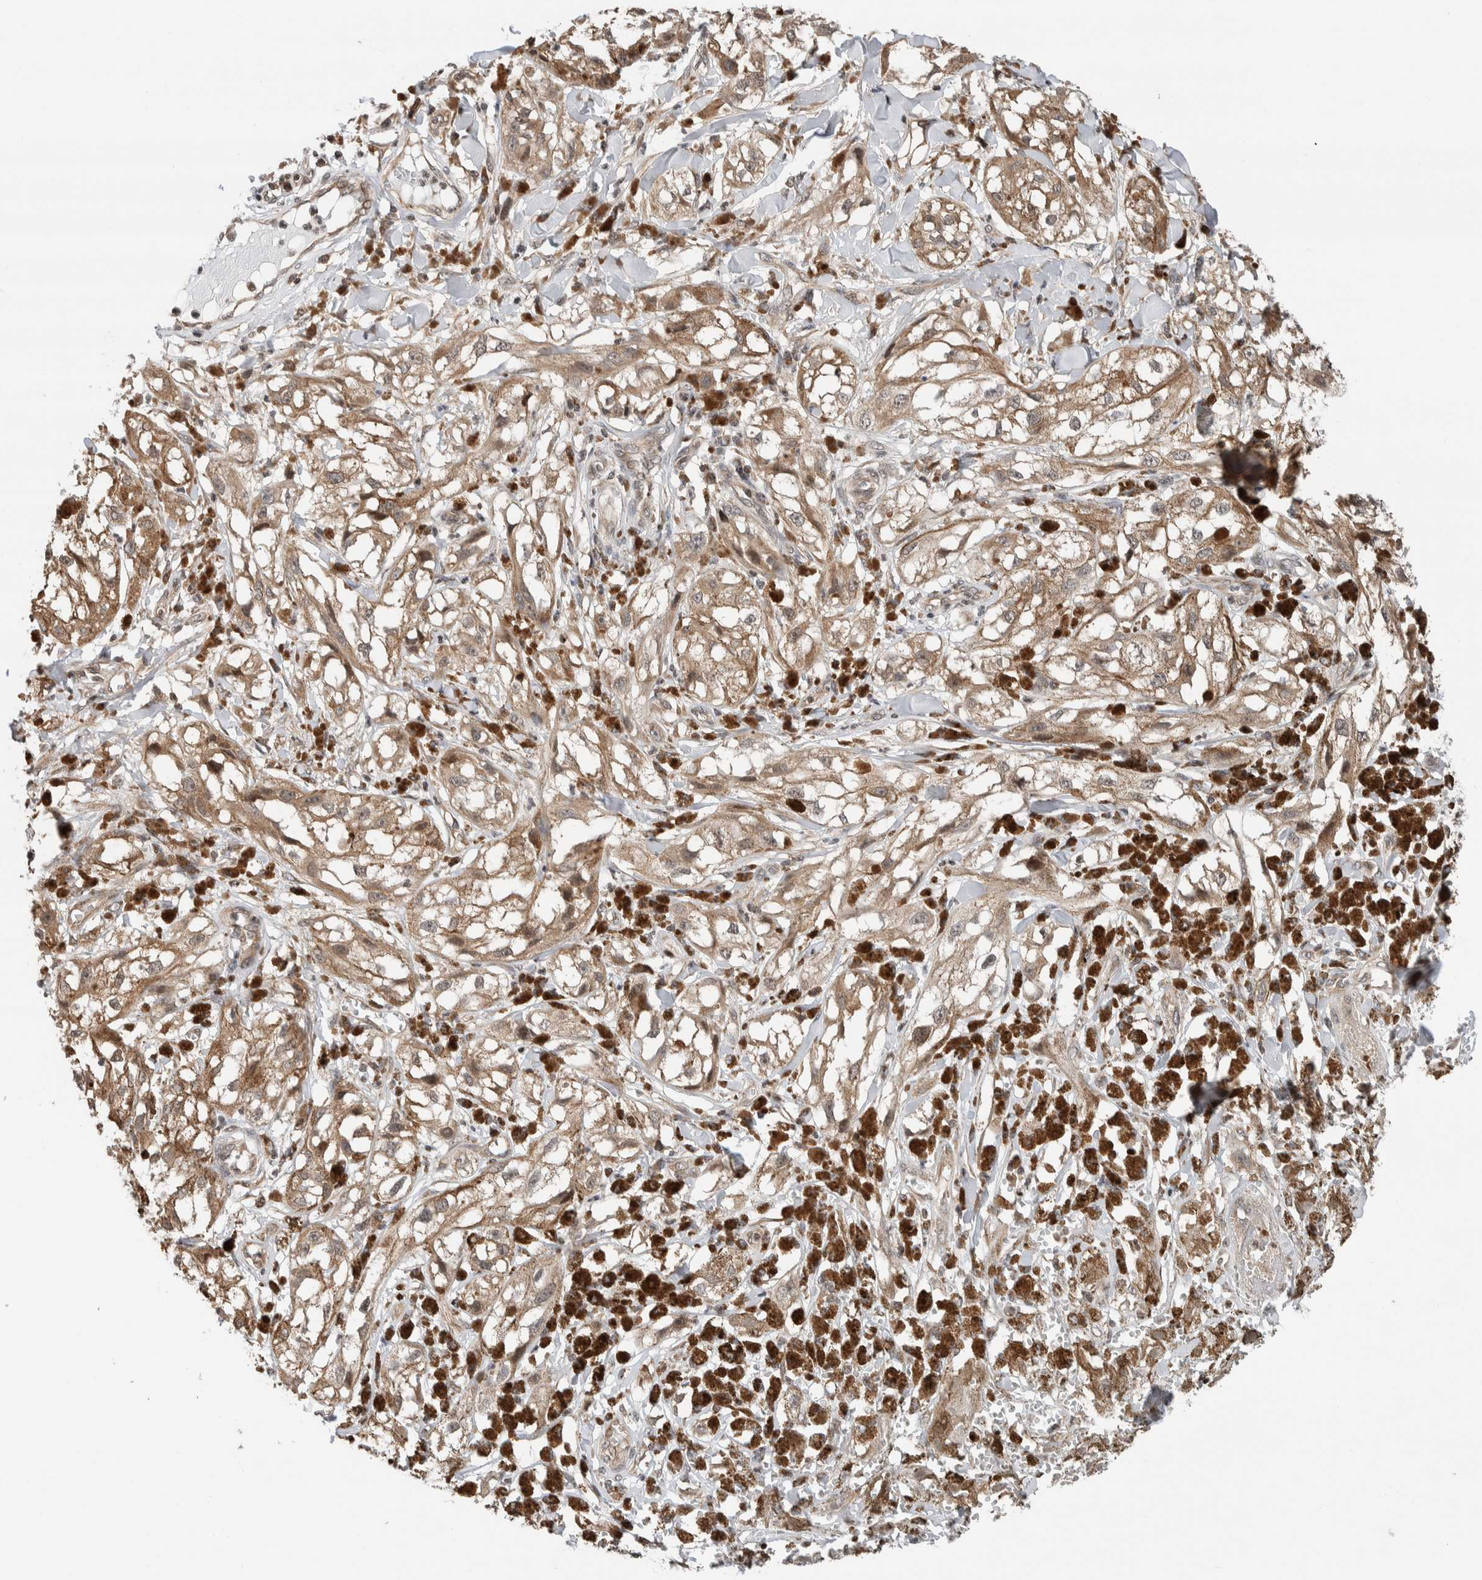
{"staining": {"intensity": "weak", "quantity": ">75%", "location": "cytoplasmic/membranous"}, "tissue": "melanoma", "cell_type": "Tumor cells", "image_type": "cancer", "snomed": [{"axis": "morphology", "description": "Malignant melanoma, NOS"}, {"axis": "topography", "description": "Skin"}], "caption": "This image demonstrates malignant melanoma stained with immunohistochemistry (IHC) to label a protein in brown. The cytoplasmic/membranous of tumor cells show weak positivity for the protein. Nuclei are counter-stained blue.", "gene": "NPLOC4", "patient": {"sex": "male", "age": 88}}